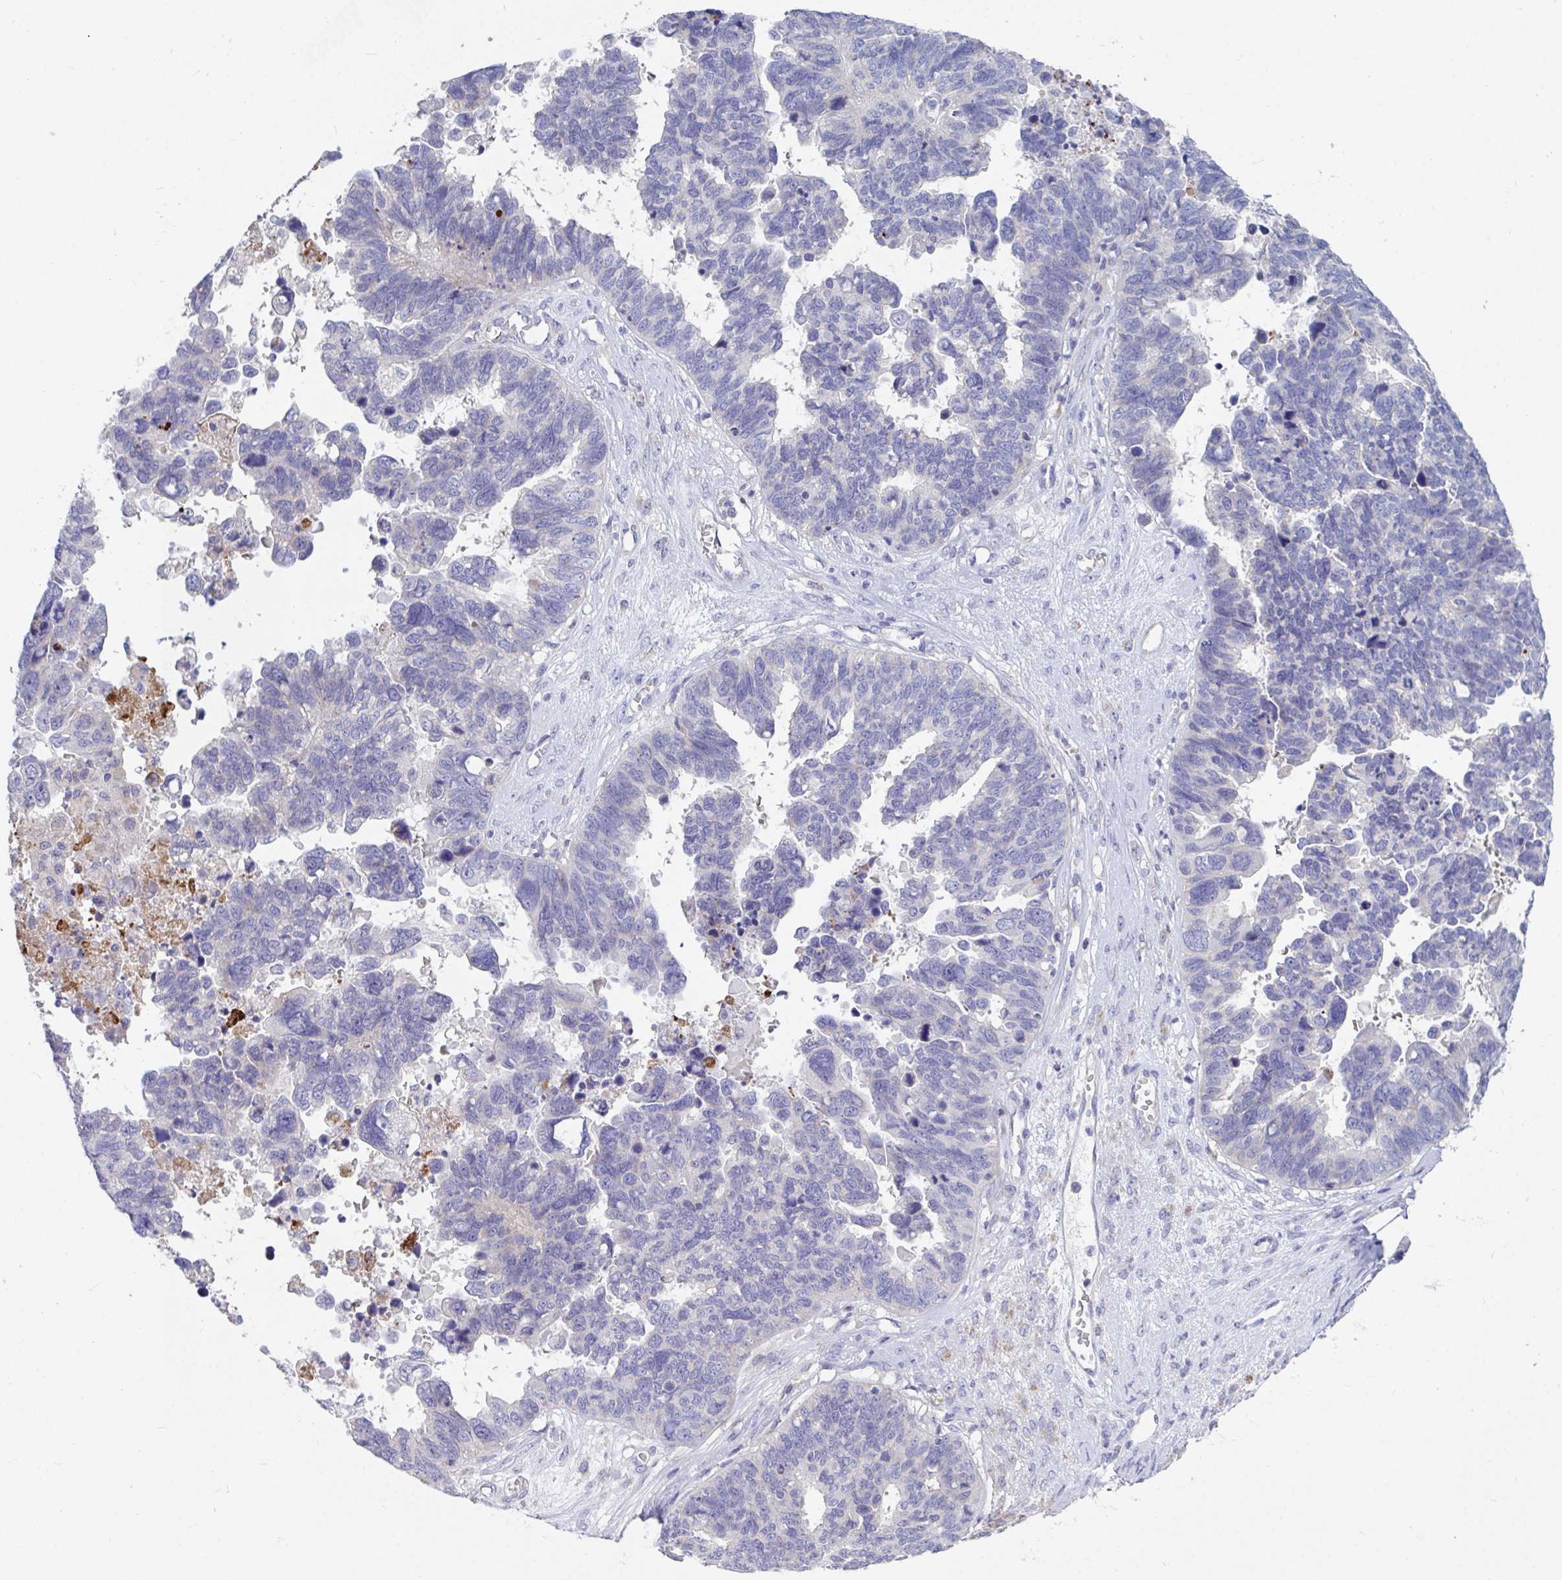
{"staining": {"intensity": "negative", "quantity": "none", "location": "none"}, "tissue": "ovarian cancer", "cell_type": "Tumor cells", "image_type": "cancer", "snomed": [{"axis": "morphology", "description": "Cystadenocarcinoma, serous, NOS"}, {"axis": "topography", "description": "Ovary"}], "caption": "Serous cystadenocarcinoma (ovarian) was stained to show a protein in brown. There is no significant positivity in tumor cells. Nuclei are stained in blue.", "gene": "ZNF561", "patient": {"sex": "female", "age": 60}}